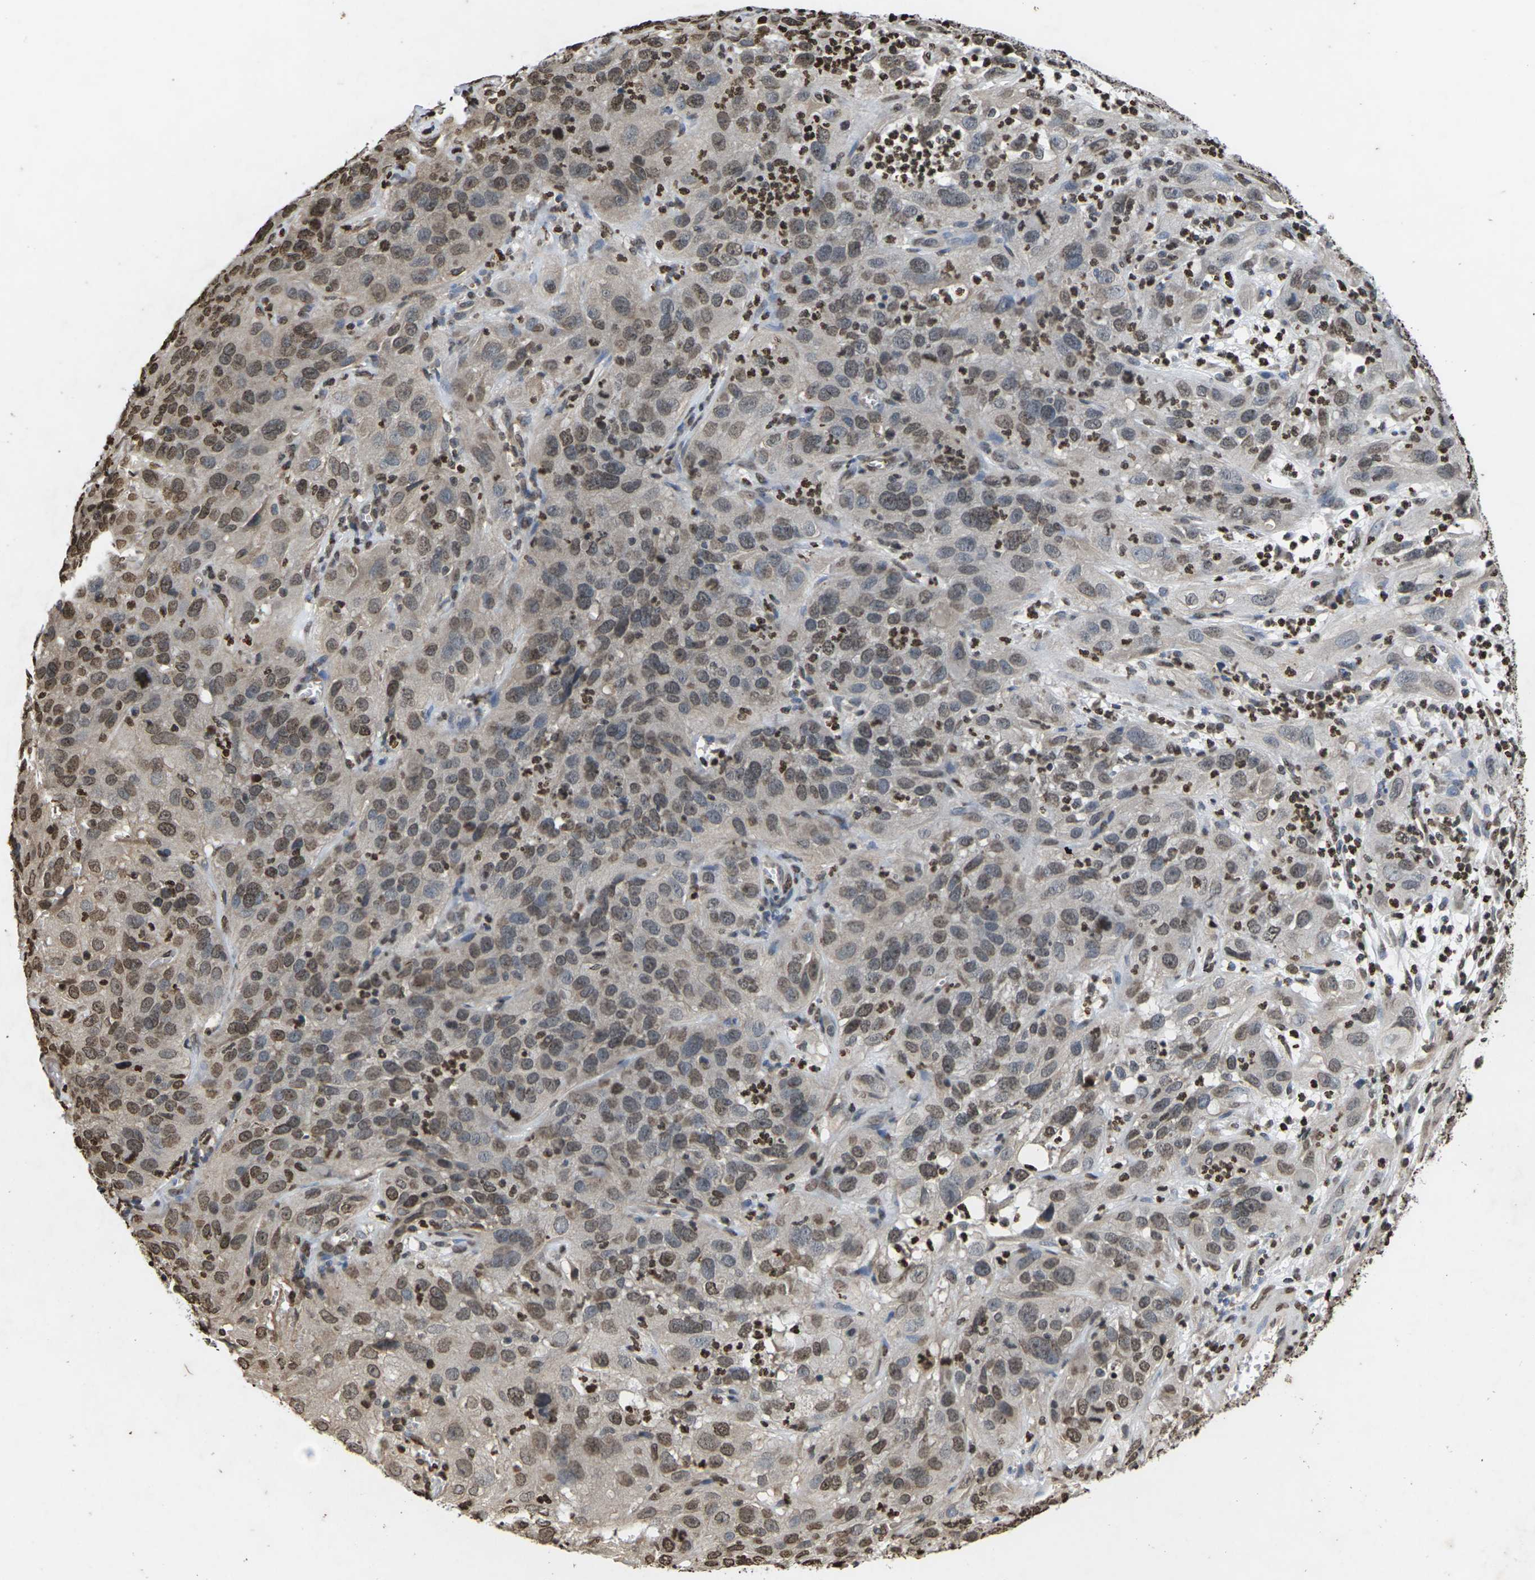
{"staining": {"intensity": "moderate", "quantity": ">75%", "location": "nuclear"}, "tissue": "cervical cancer", "cell_type": "Tumor cells", "image_type": "cancer", "snomed": [{"axis": "morphology", "description": "Squamous cell carcinoma, NOS"}, {"axis": "topography", "description": "Cervix"}], "caption": "Cervical cancer (squamous cell carcinoma) was stained to show a protein in brown. There is medium levels of moderate nuclear staining in about >75% of tumor cells.", "gene": "EMSY", "patient": {"sex": "female", "age": 32}}